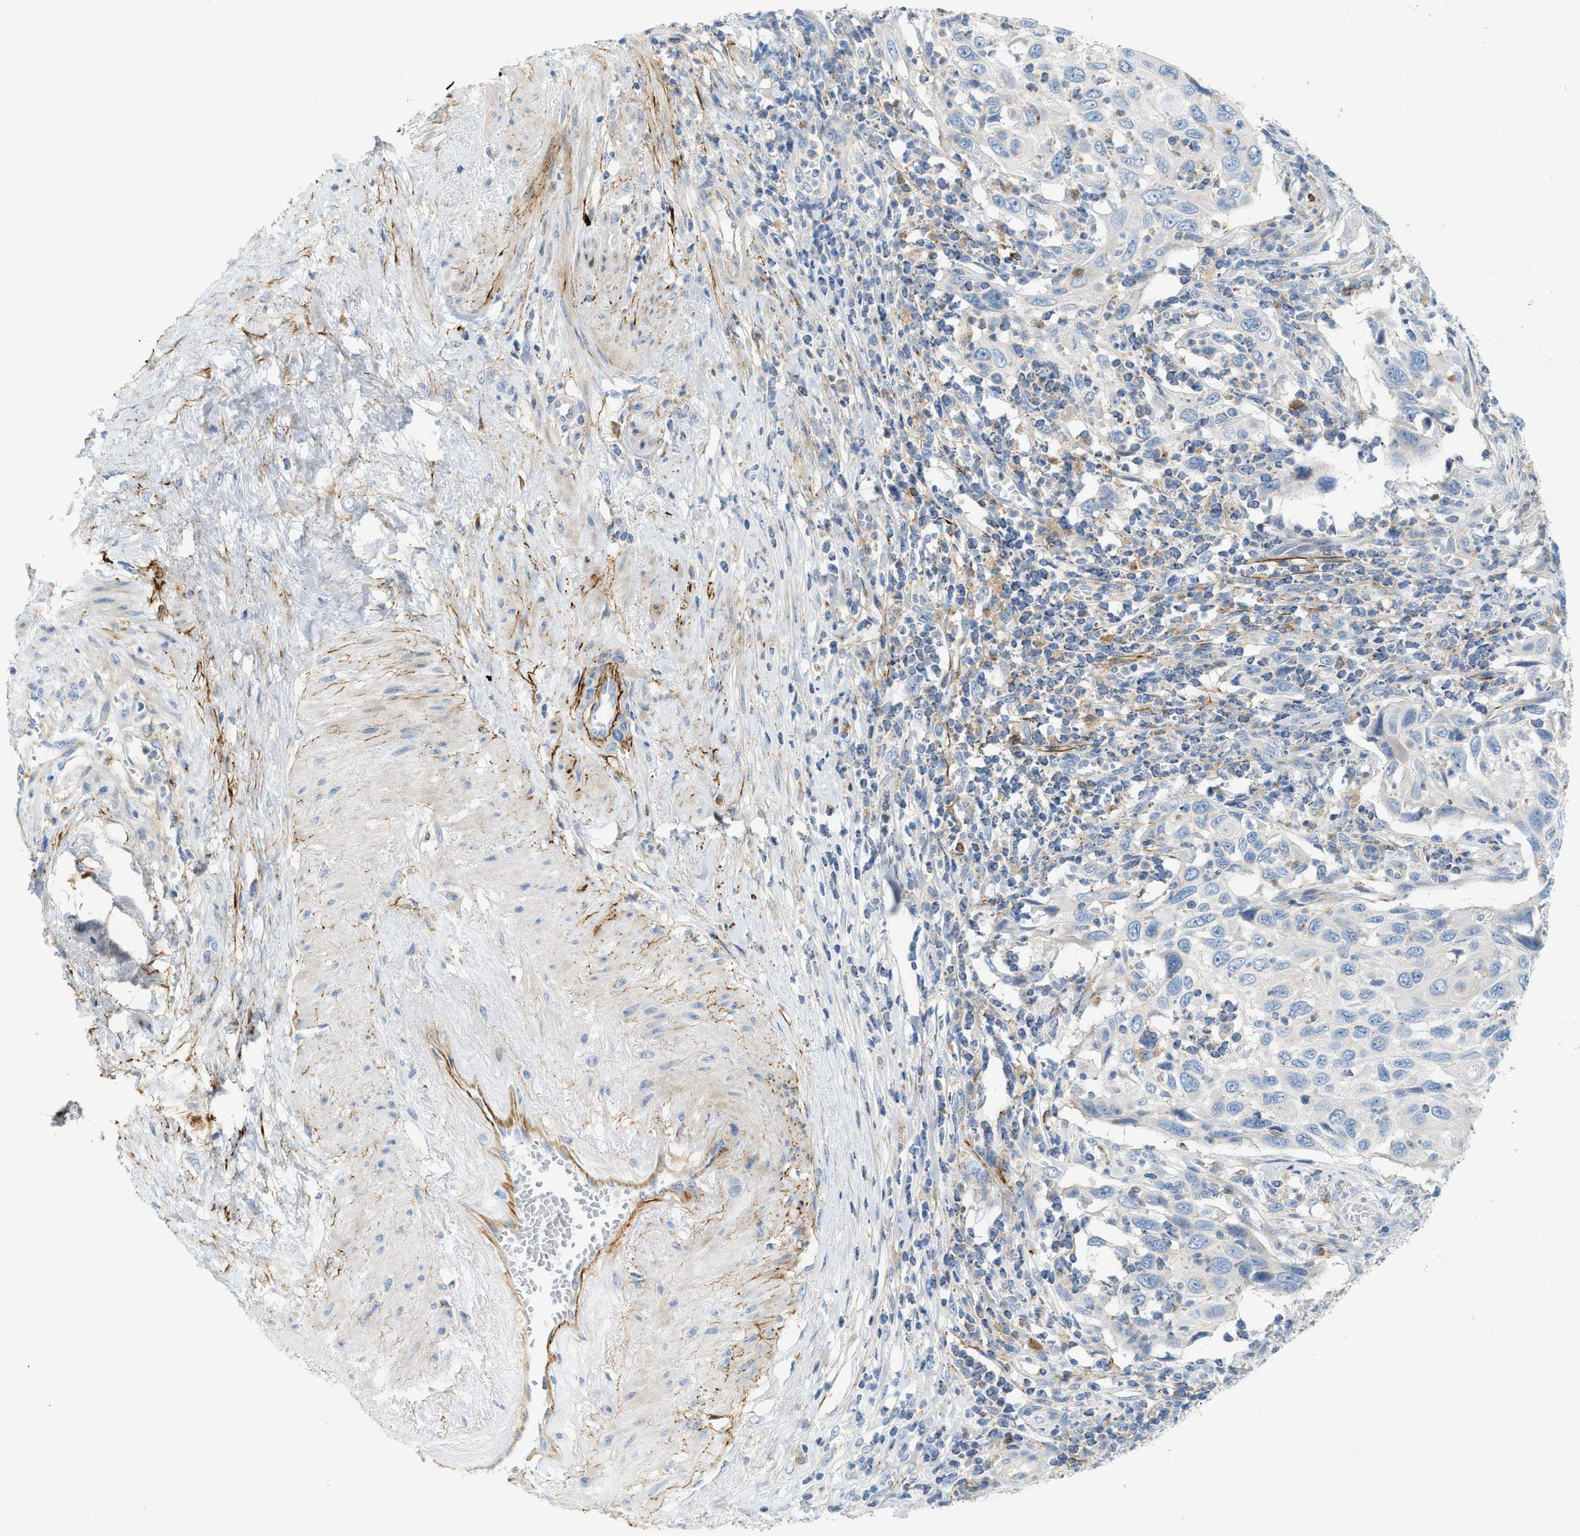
{"staining": {"intensity": "negative", "quantity": "none", "location": "none"}, "tissue": "cervical cancer", "cell_type": "Tumor cells", "image_type": "cancer", "snomed": [{"axis": "morphology", "description": "Squamous cell carcinoma, NOS"}, {"axis": "topography", "description": "Cervix"}], "caption": "High power microscopy image of an immunohistochemistry histopathology image of cervical cancer (squamous cell carcinoma), revealing no significant staining in tumor cells.", "gene": "LMBRD1", "patient": {"sex": "female", "age": 70}}